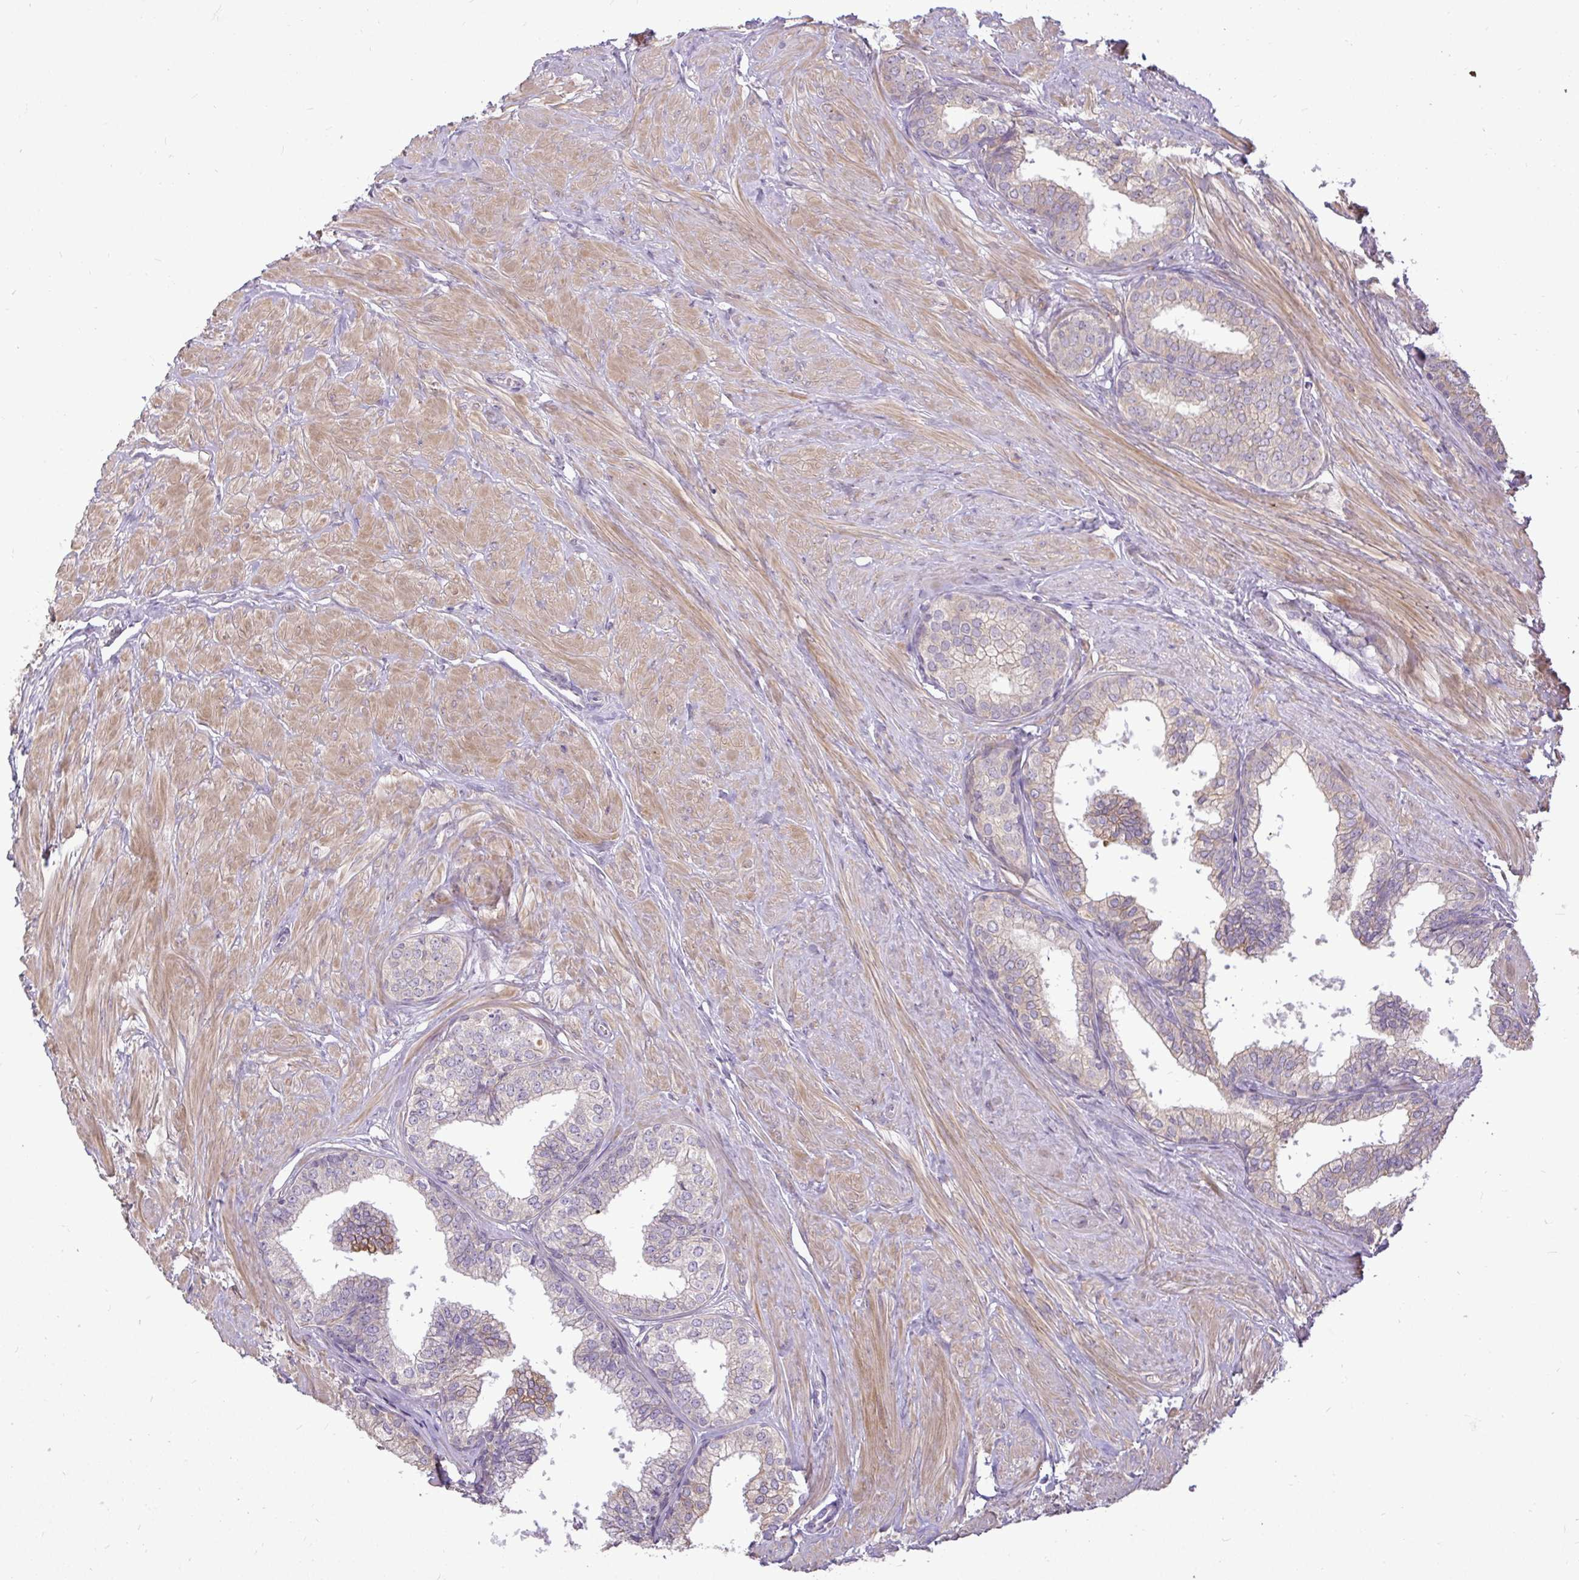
{"staining": {"intensity": "weak", "quantity": "25%-75%", "location": "cytoplasmic/membranous"}, "tissue": "prostate", "cell_type": "Glandular cells", "image_type": "normal", "snomed": [{"axis": "morphology", "description": "Normal tissue, NOS"}, {"axis": "topography", "description": "Prostate"}, {"axis": "topography", "description": "Peripheral nerve tissue"}], "caption": "The photomicrograph reveals immunohistochemical staining of benign prostate. There is weak cytoplasmic/membranous staining is seen in about 25%-75% of glandular cells. (DAB = brown stain, brightfield microscopy at high magnification).", "gene": "STRIP1", "patient": {"sex": "male", "age": 55}}